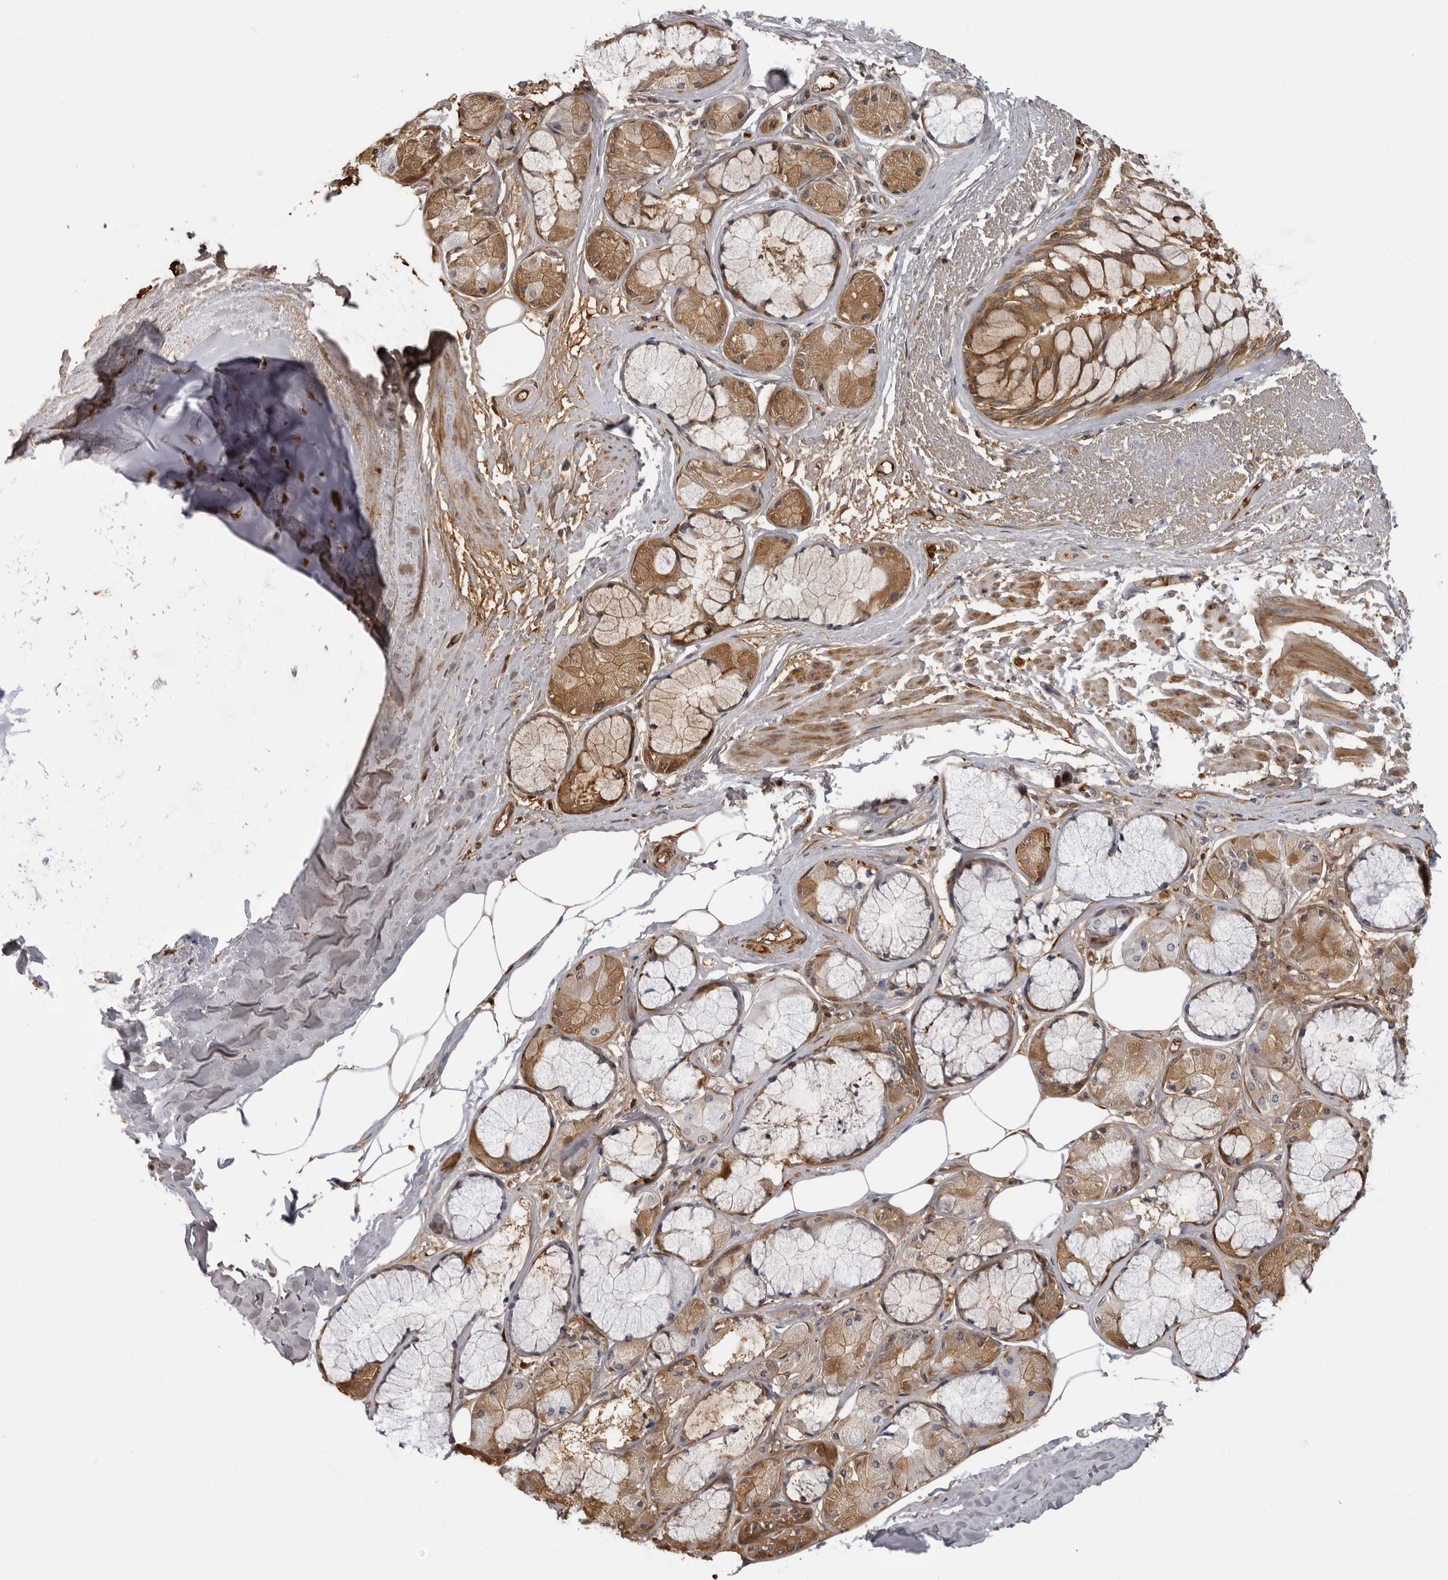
{"staining": {"intensity": "moderate", "quantity": ">75%", "location": "cytoplasmic/membranous"}, "tissue": "bronchus", "cell_type": "Respiratory epithelial cells", "image_type": "normal", "snomed": [{"axis": "morphology", "description": "Normal tissue, NOS"}, {"axis": "topography", "description": "Bronchus"}], "caption": "IHC histopathology image of unremarkable bronchus: human bronchus stained using immunohistochemistry (IHC) displays medium levels of moderate protein expression localized specifically in the cytoplasmic/membranous of respiratory epithelial cells, appearing as a cytoplasmic/membranous brown color.", "gene": "PLEKHF2", "patient": {"sex": "male", "age": 66}}